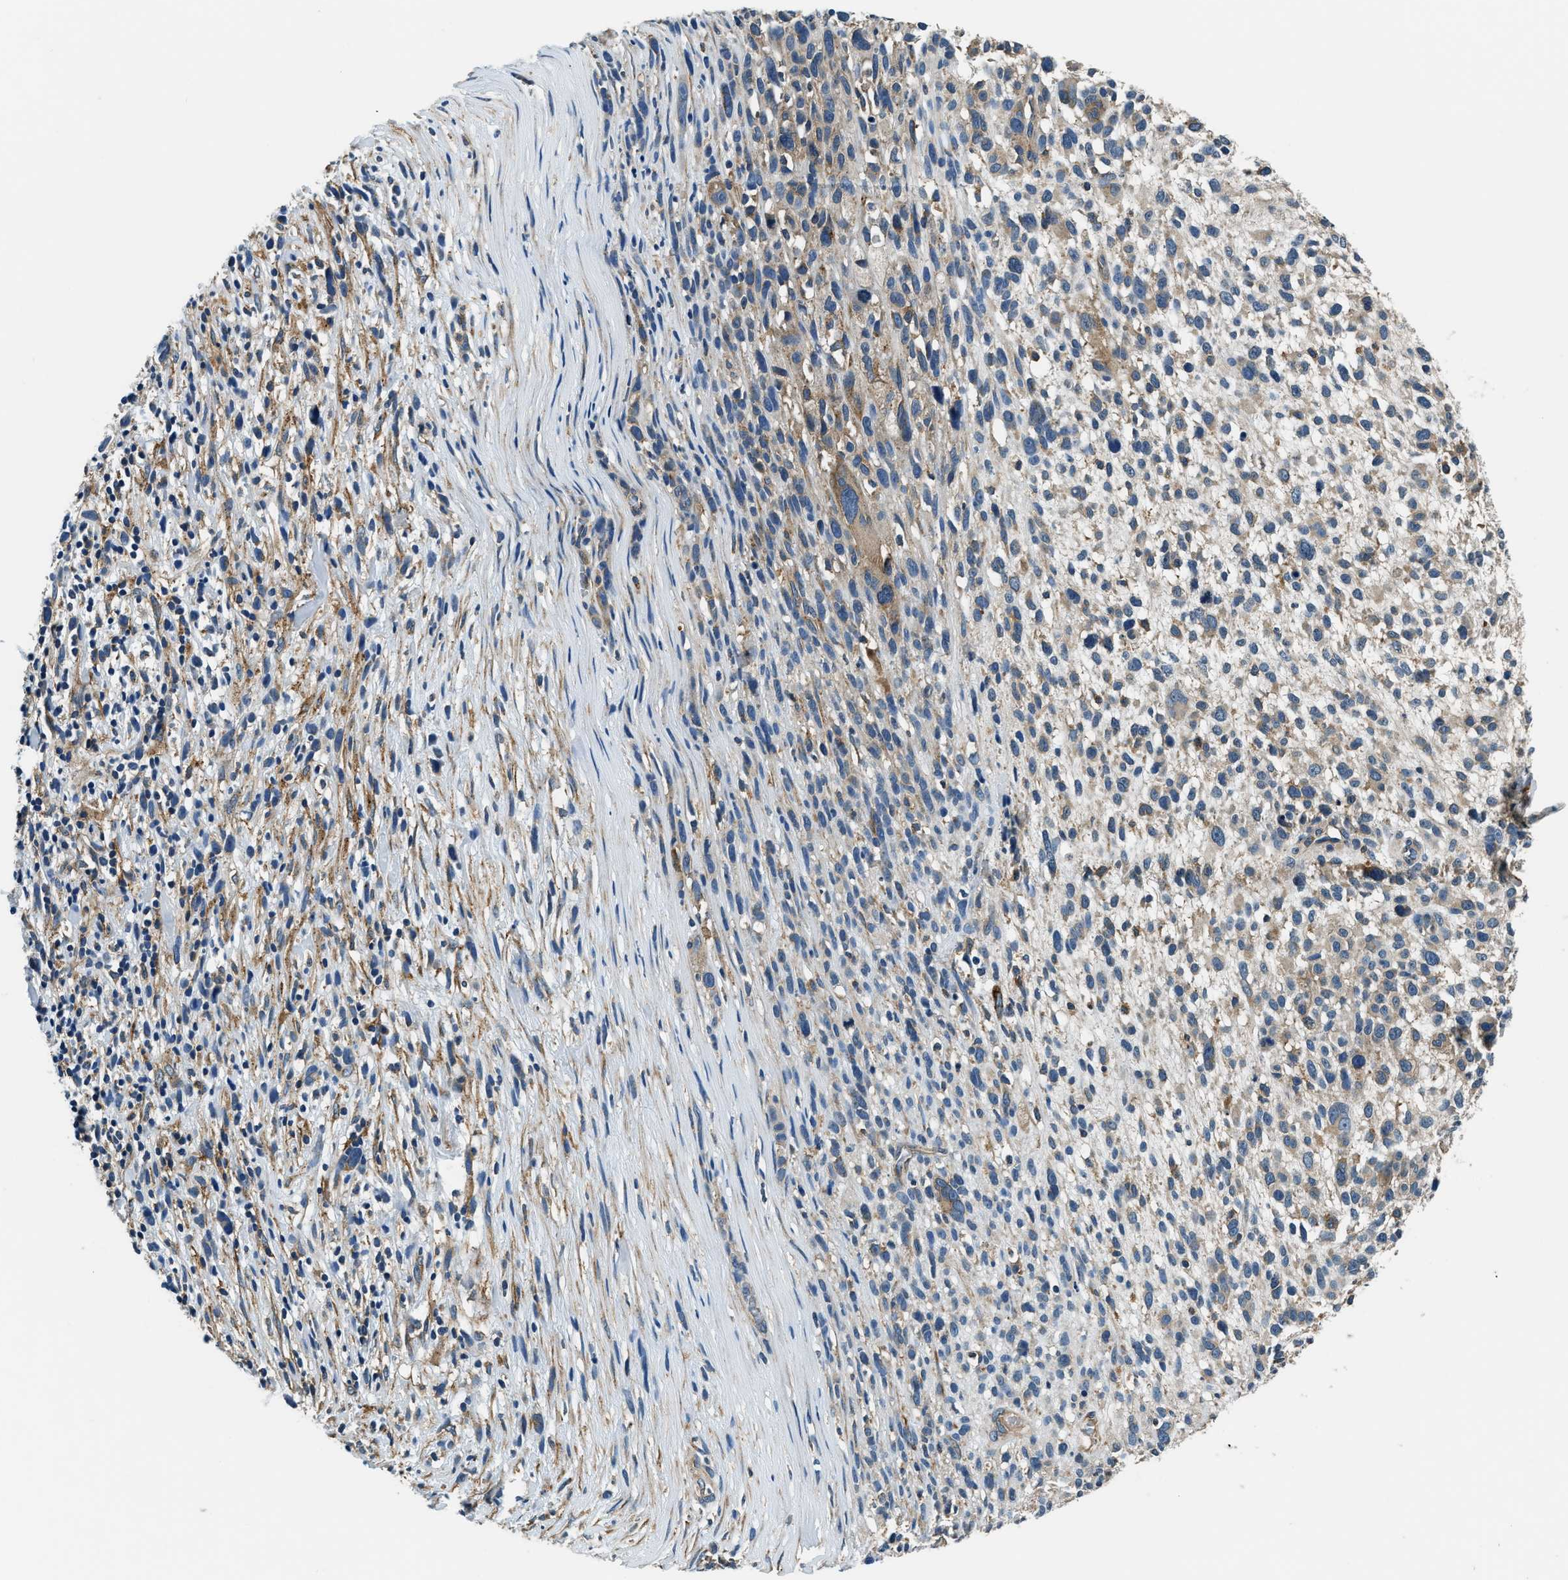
{"staining": {"intensity": "weak", "quantity": "<25%", "location": "cytoplasmic/membranous"}, "tissue": "melanoma", "cell_type": "Tumor cells", "image_type": "cancer", "snomed": [{"axis": "morphology", "description": "Malignant melanoma, NOS"}, {"axis": "topography", "description": "Skin"}], "caption": "High magnification brightfield microscopy of malignant melanoma stained with DAB (3,3'-diaminobenzidine) (brown) and counterstained with hematoxylin (blue): tumor cells show no significant expression. (Stains: DAB IHC with hematoxylin counter stain, Microscopy: brightfield microscopy at high magnification).", "gene": "EEA1", "patient": {"sex": "female", "age": 55}}